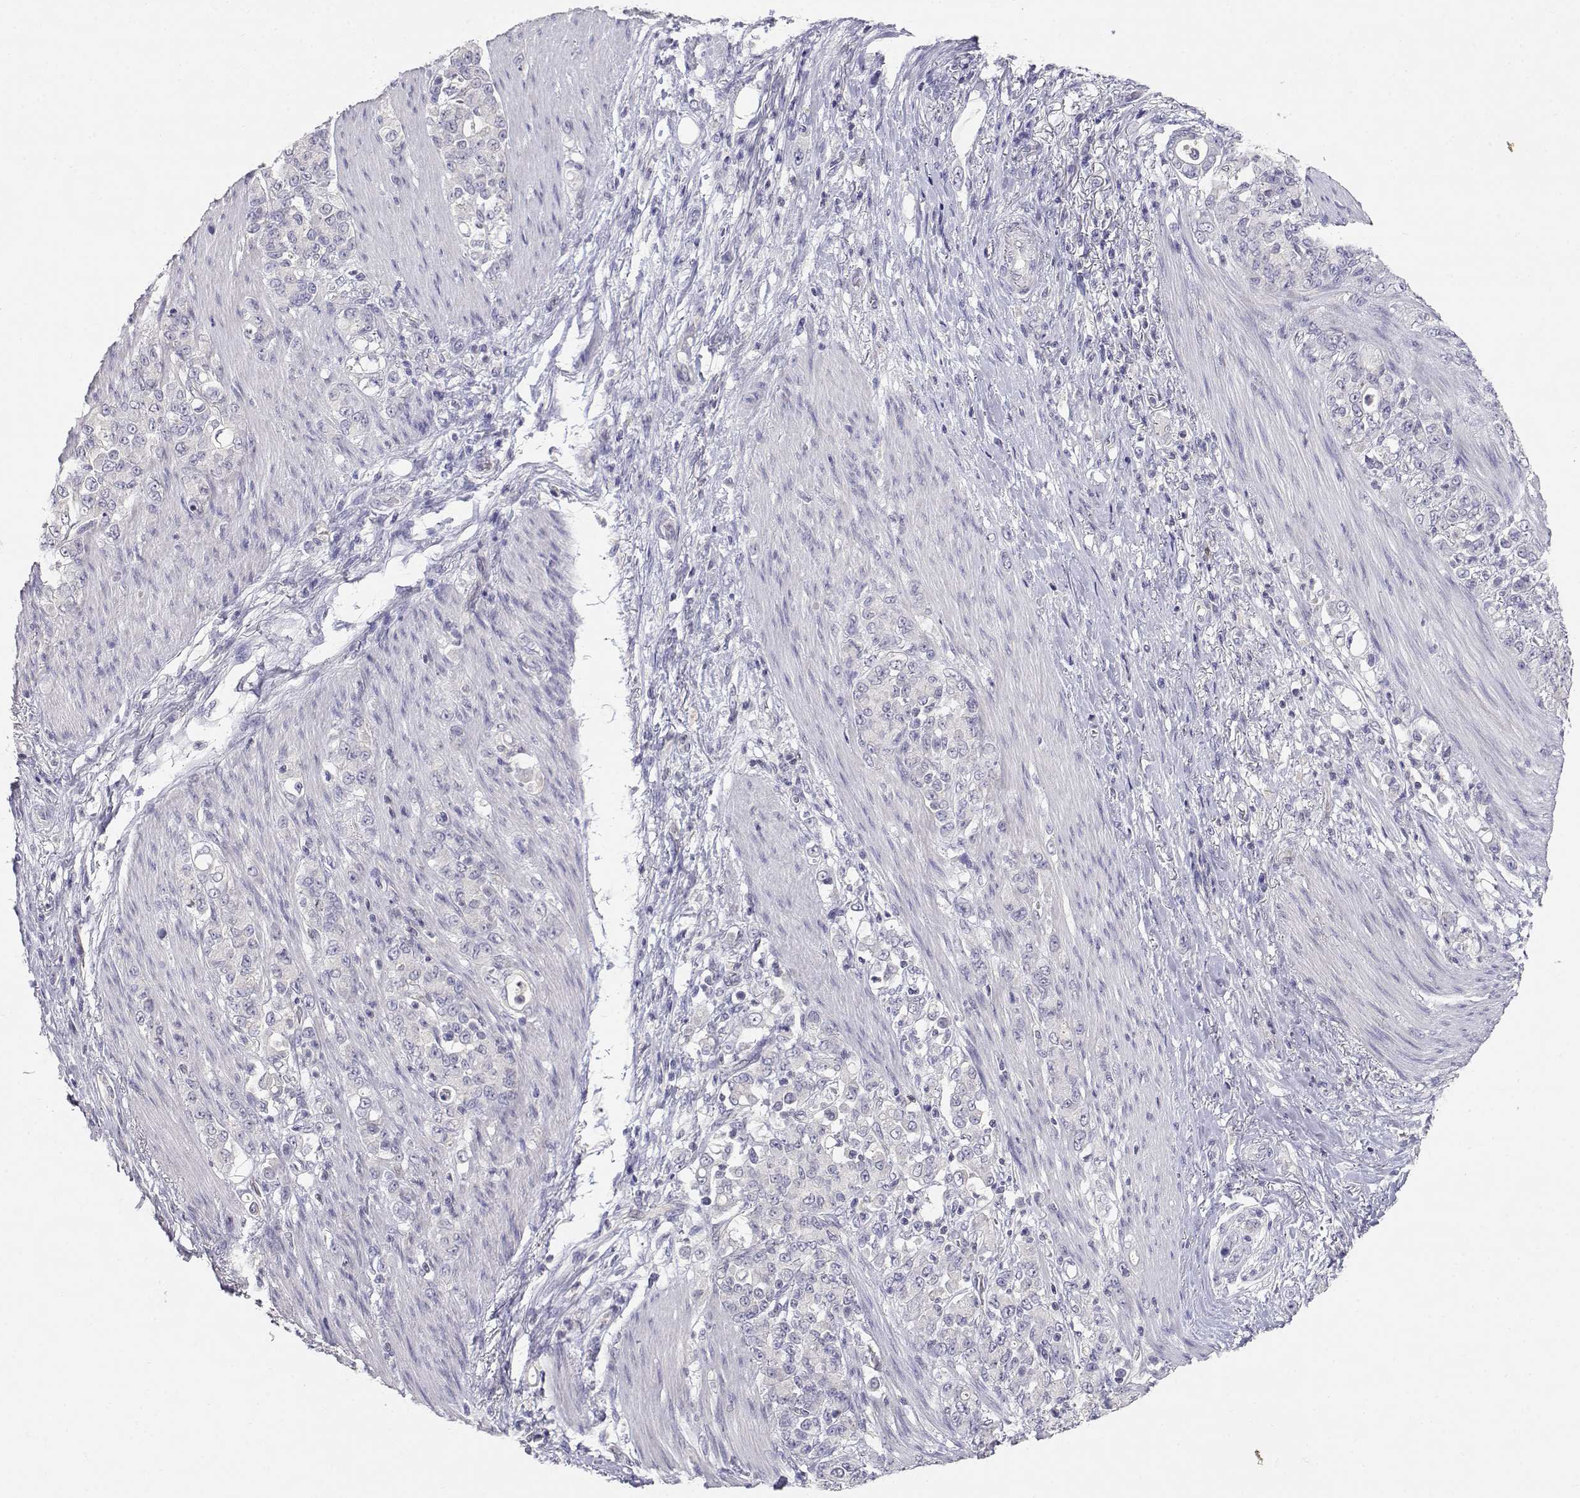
{"staining": {"intensity": "negative", "quantity": "none", "location": "none"}, "tissue": "stomach cancer", "cell_type": "Tumor cells", "image_type": "cancer", "snomed": [{"axis": "morphology", "description": "Adenocarcinoma, NOS"}, {"axis": "topography", "description": "Stomach"}], "caption": "Tumor cells are negative for protein expression in human stomach cancer (adenocarcinoma).", "gene": "ADA", "patient": {"sex": "female", "age": 79}}